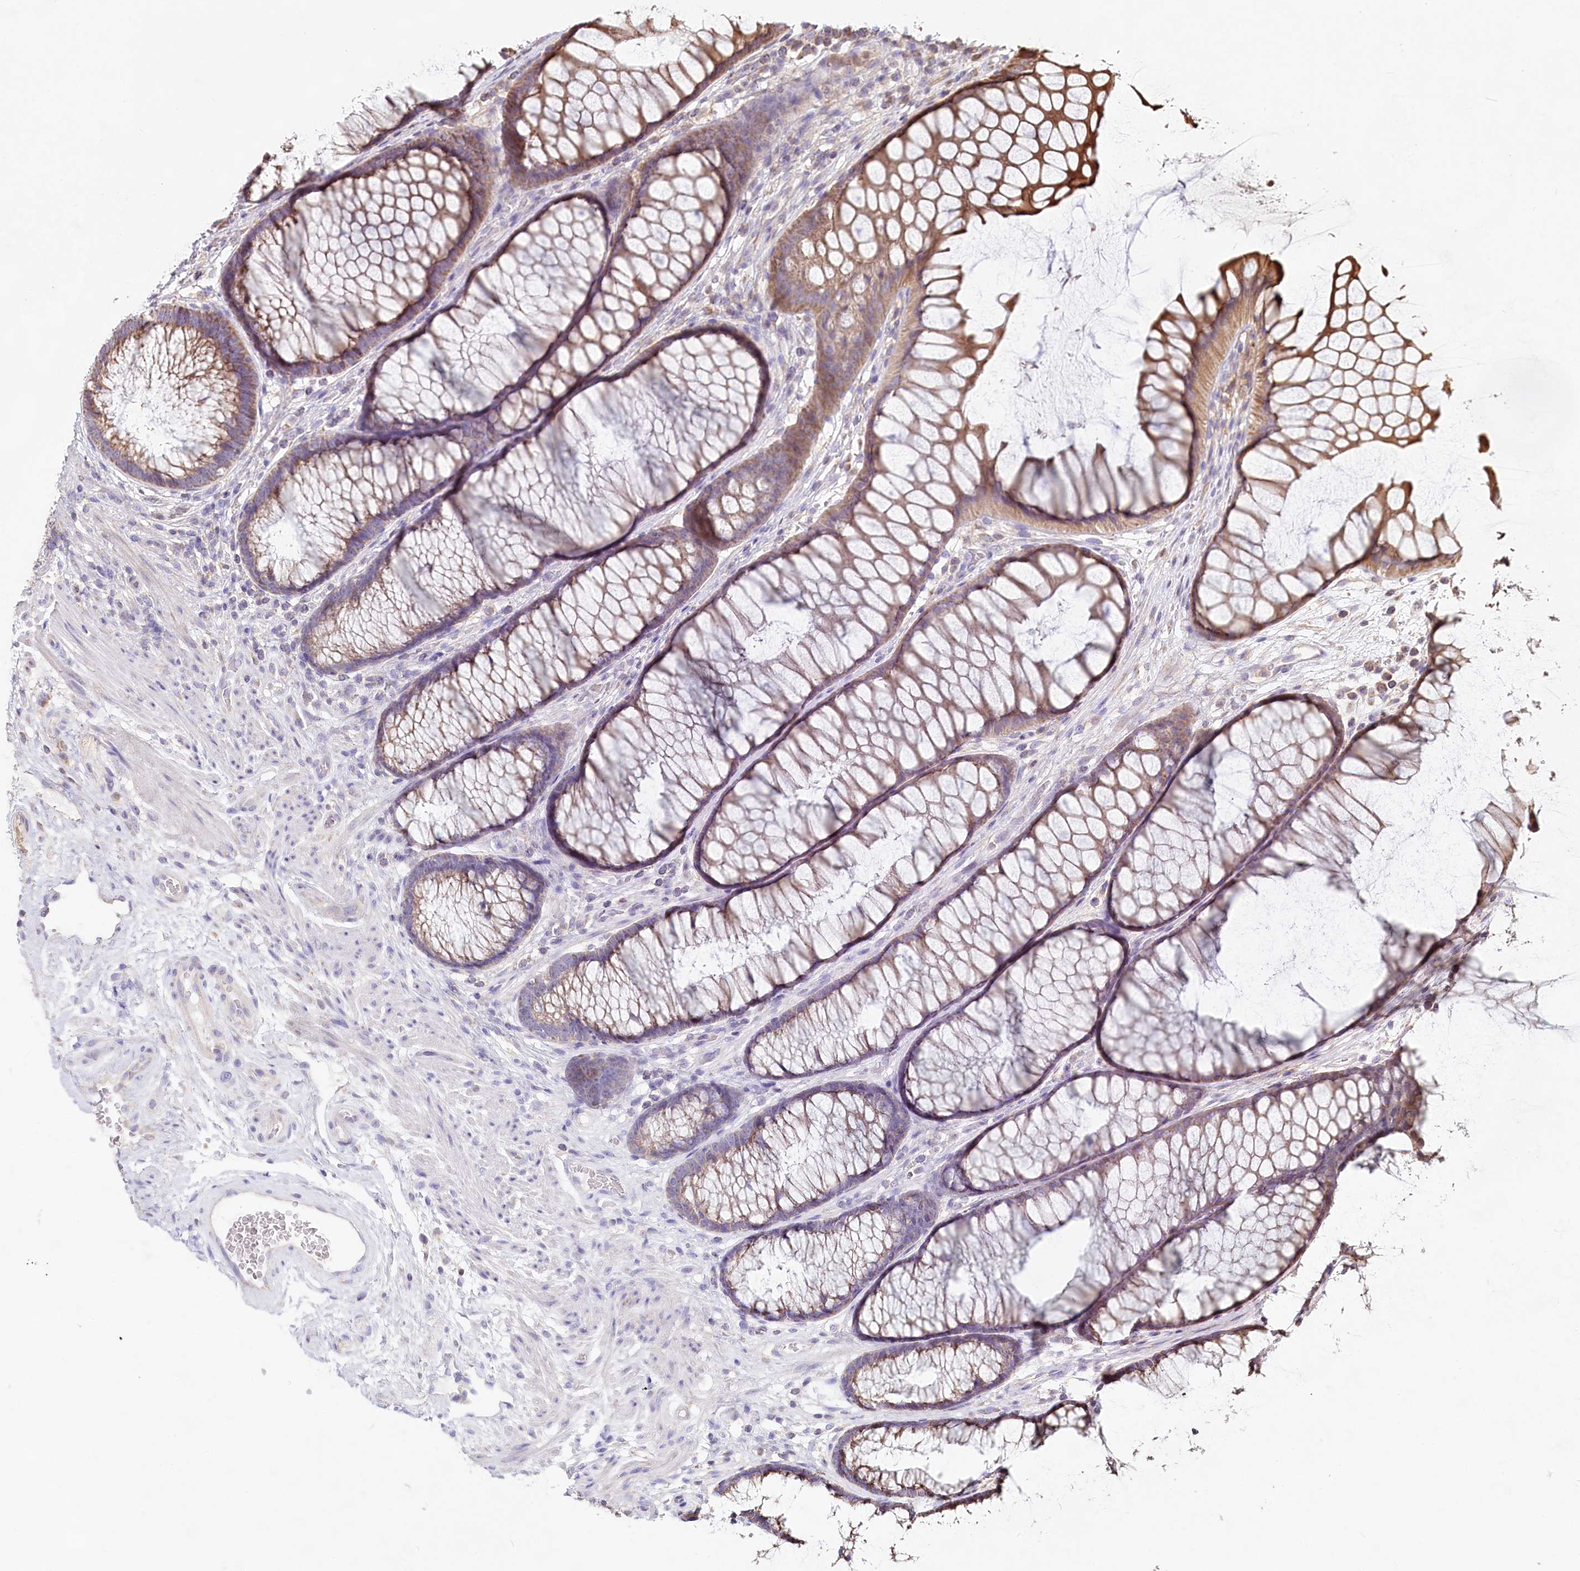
{"staining": {"intensity": "weak", "quantity": "25%-75%", "location": "cytoplasmic/membranous"}, "tissue": "colon", "cell_type": "Endothelial cells", "image_type": "normal", "snomed": [{"axis": "morphology", "description": "Normal tissue, NOS"}, {"axis": "topography", "description": "Colon"}], "caption": "Immunohistochemical staining of unremarkable human colon exhibits low levels of weak cytoplasmic/membranous staining in approximately 25%-75% of endothelial cells.", "gene": "TASOR2", "patient": {"sex": "female", "age": 82}}